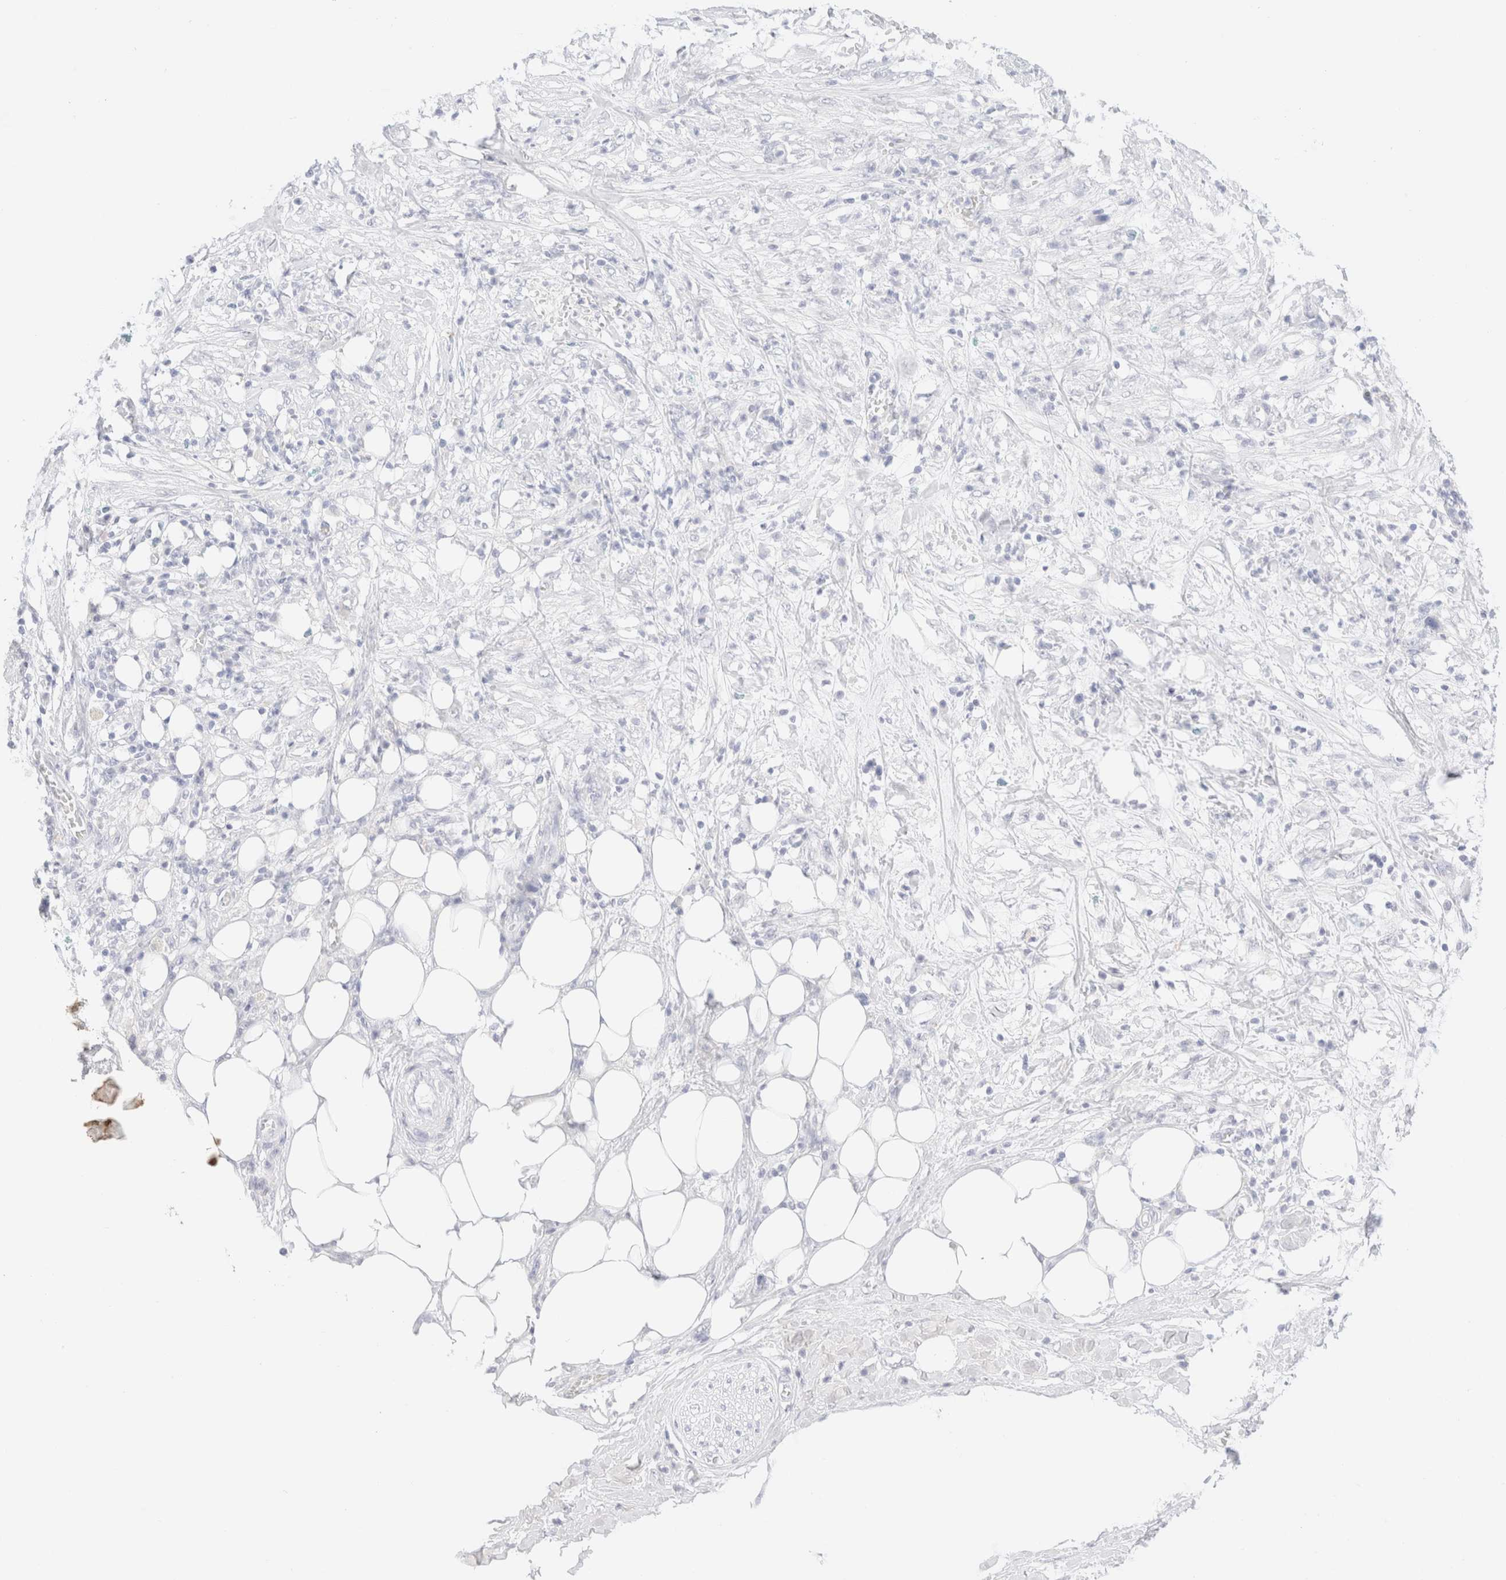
{"staining": {"intensity": "negative", "quantity": "none", "location": "none"}, "tissue": "pancreatic cancer", "cell_type": "Tumor cells", "image_type": "cancer", "snomed": [{"axis": "morphology", "description": "Adenocarcinoma, NOS"}, {"axis": "topography", "description": "Pancreas"}], "caption": "Pancreatic adenocarcinoma was stained to show a protein in brown. There is no significant staining in tumor cells.", "gene": "KRT15", "patient": {"sex": "female", "age": 78}}